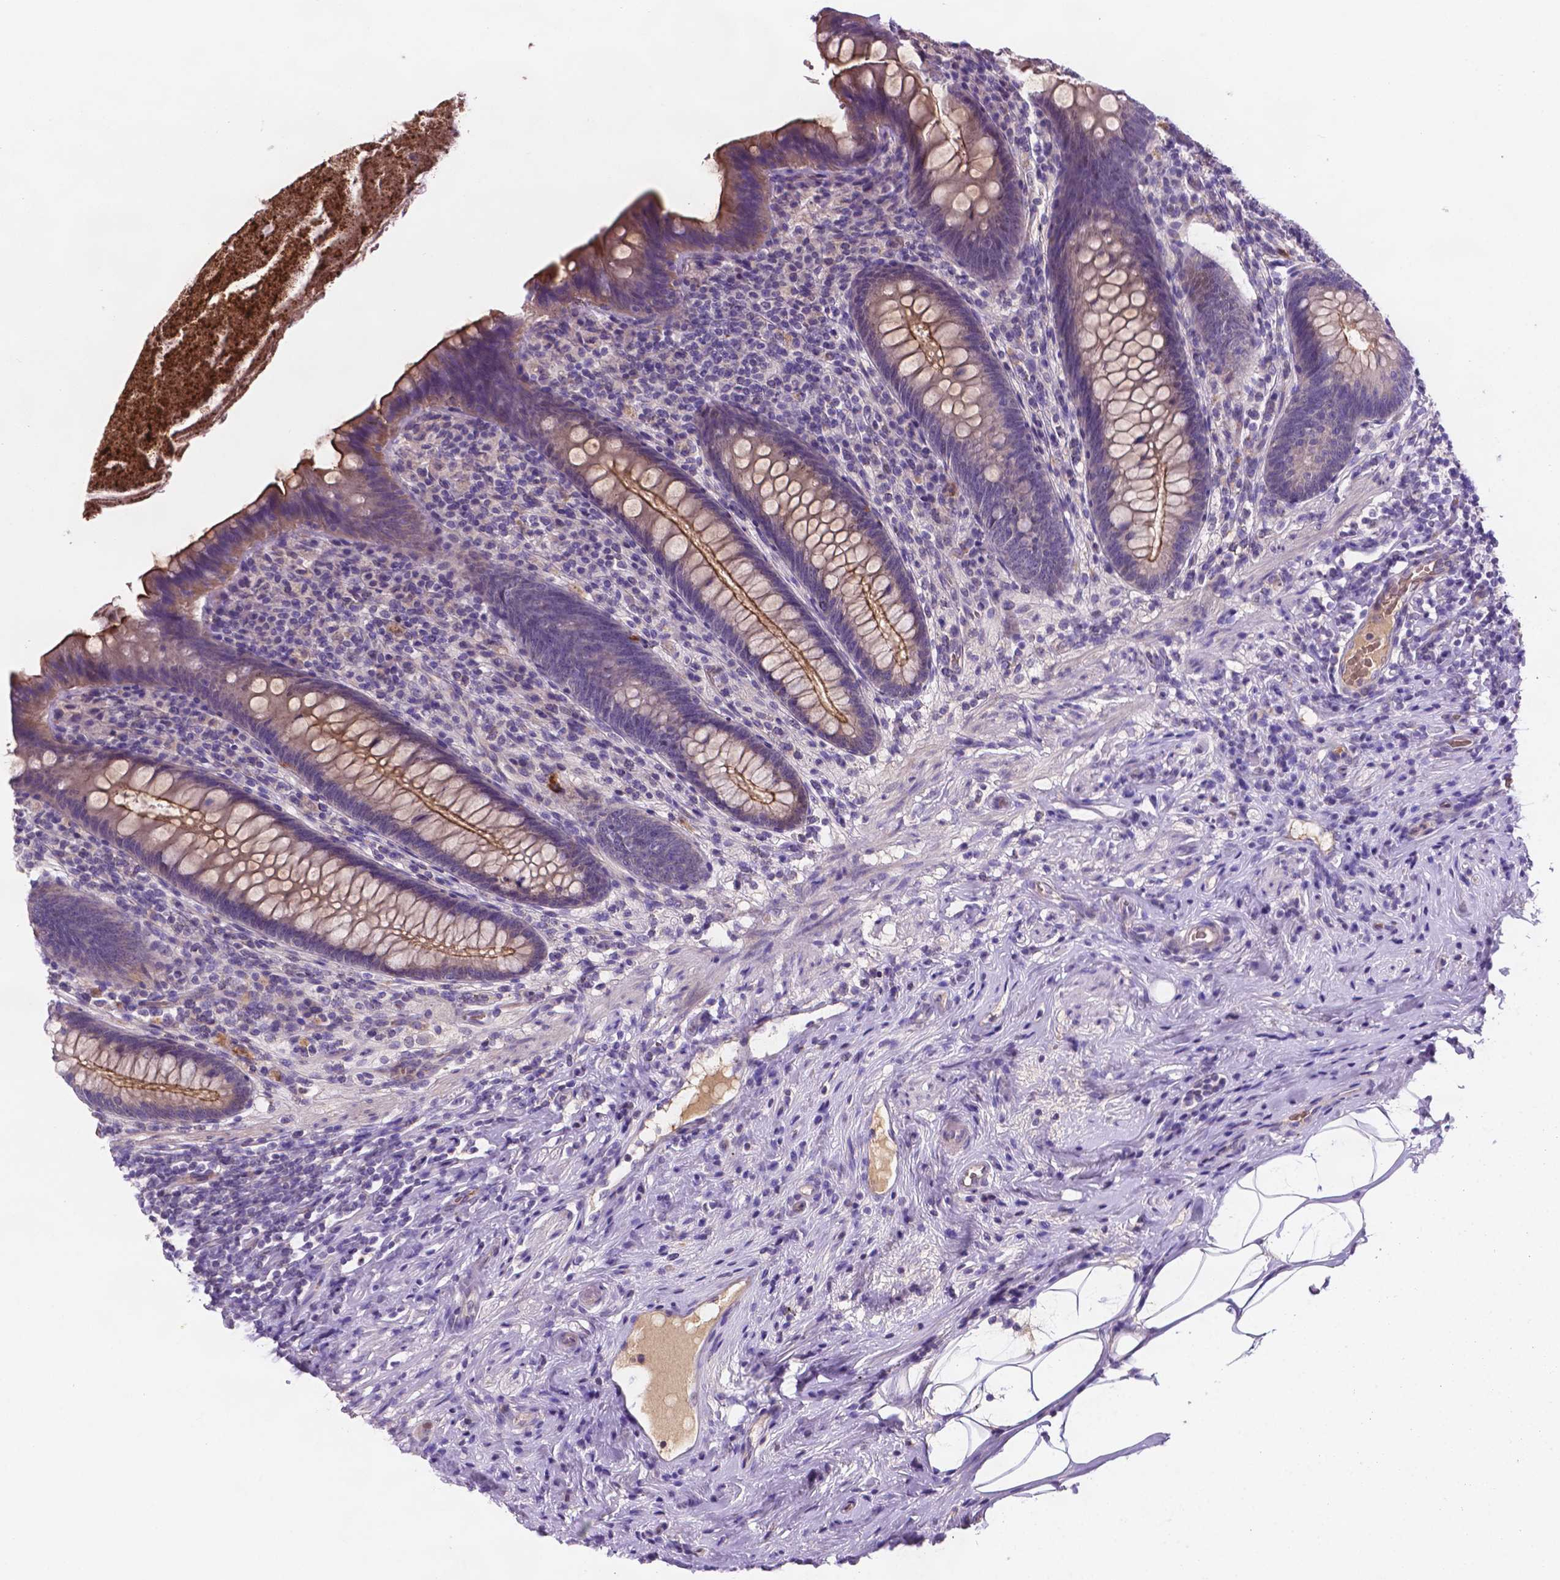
{"staining": {"intensity": "strong", "quantity": ">75%", "location": "cytoplasmic/membranous"}, "tissue": "appendix", "cell_type": "Glandular cells", "image_type": "normal", "snomed": [{"axis": "morphology", "description": "Normal tissue, NOS"}, {"axis": "topography", "description": "Appendix"}], "caption": "Immunohistochemical staining of benign appendix shows high levels of strong cytoplasmic/membranous staining in about >75% of glandular cells. Nuclei are stained in blue.", "gene": "TM4SF20", "patient": {"sex": "male", "age": 47}}